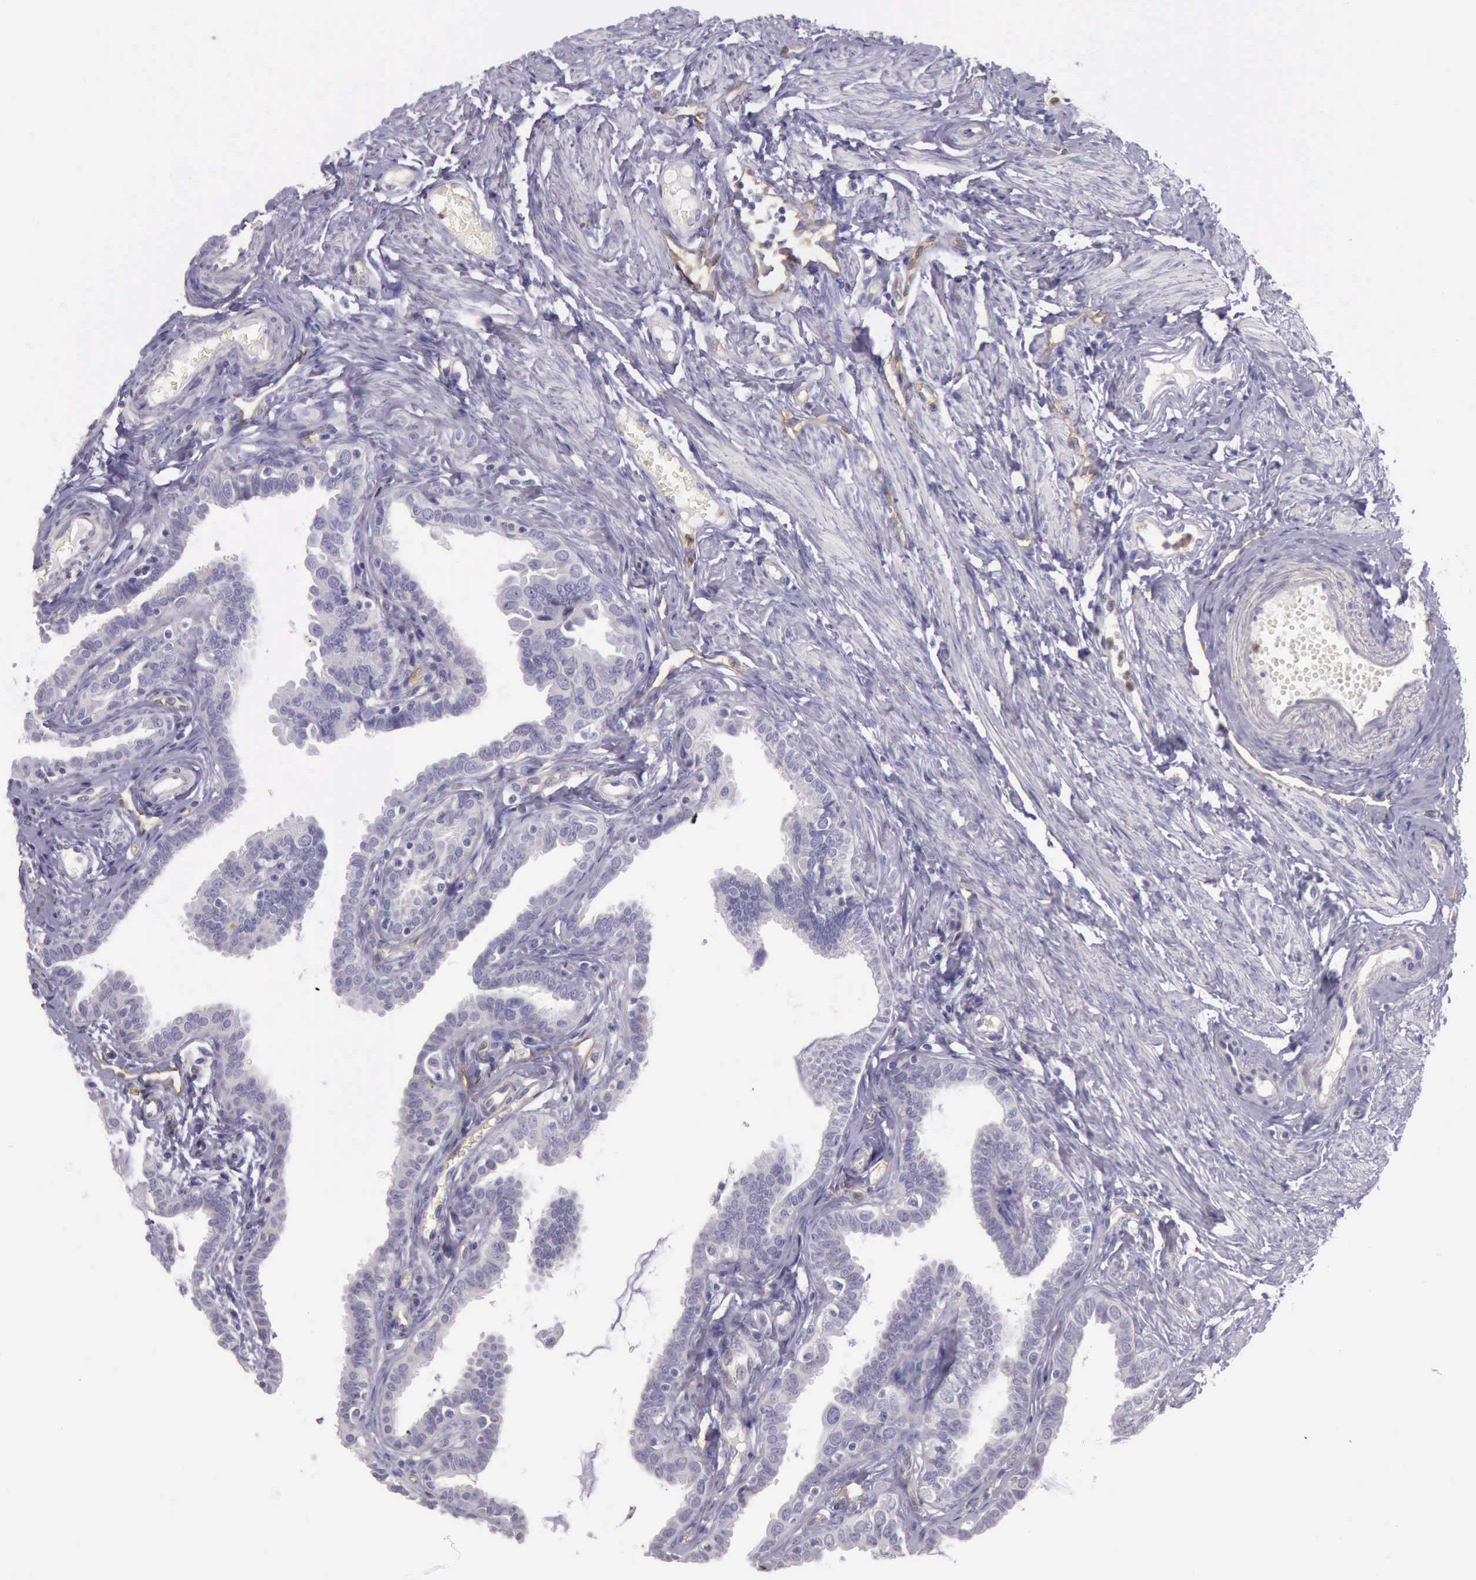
{"staining": {"intensity": "negative", "quantity": "none", "location": "none"}, "tissue": "fallopian tube", "cell_type": "Glandular cells", "image_type": "normal", "snomed": [{"axis": "morphology", "description": "Normal tissue, NOS"}, {"axis": "topography", "description": "Fallopian tube"}], "caption": "Immunohistochemical staining of benign fallopian tube displays no significant positivity in glandular cells.", "gene": "TCEANC", "patient": {"sex": "female", "age": 67}}